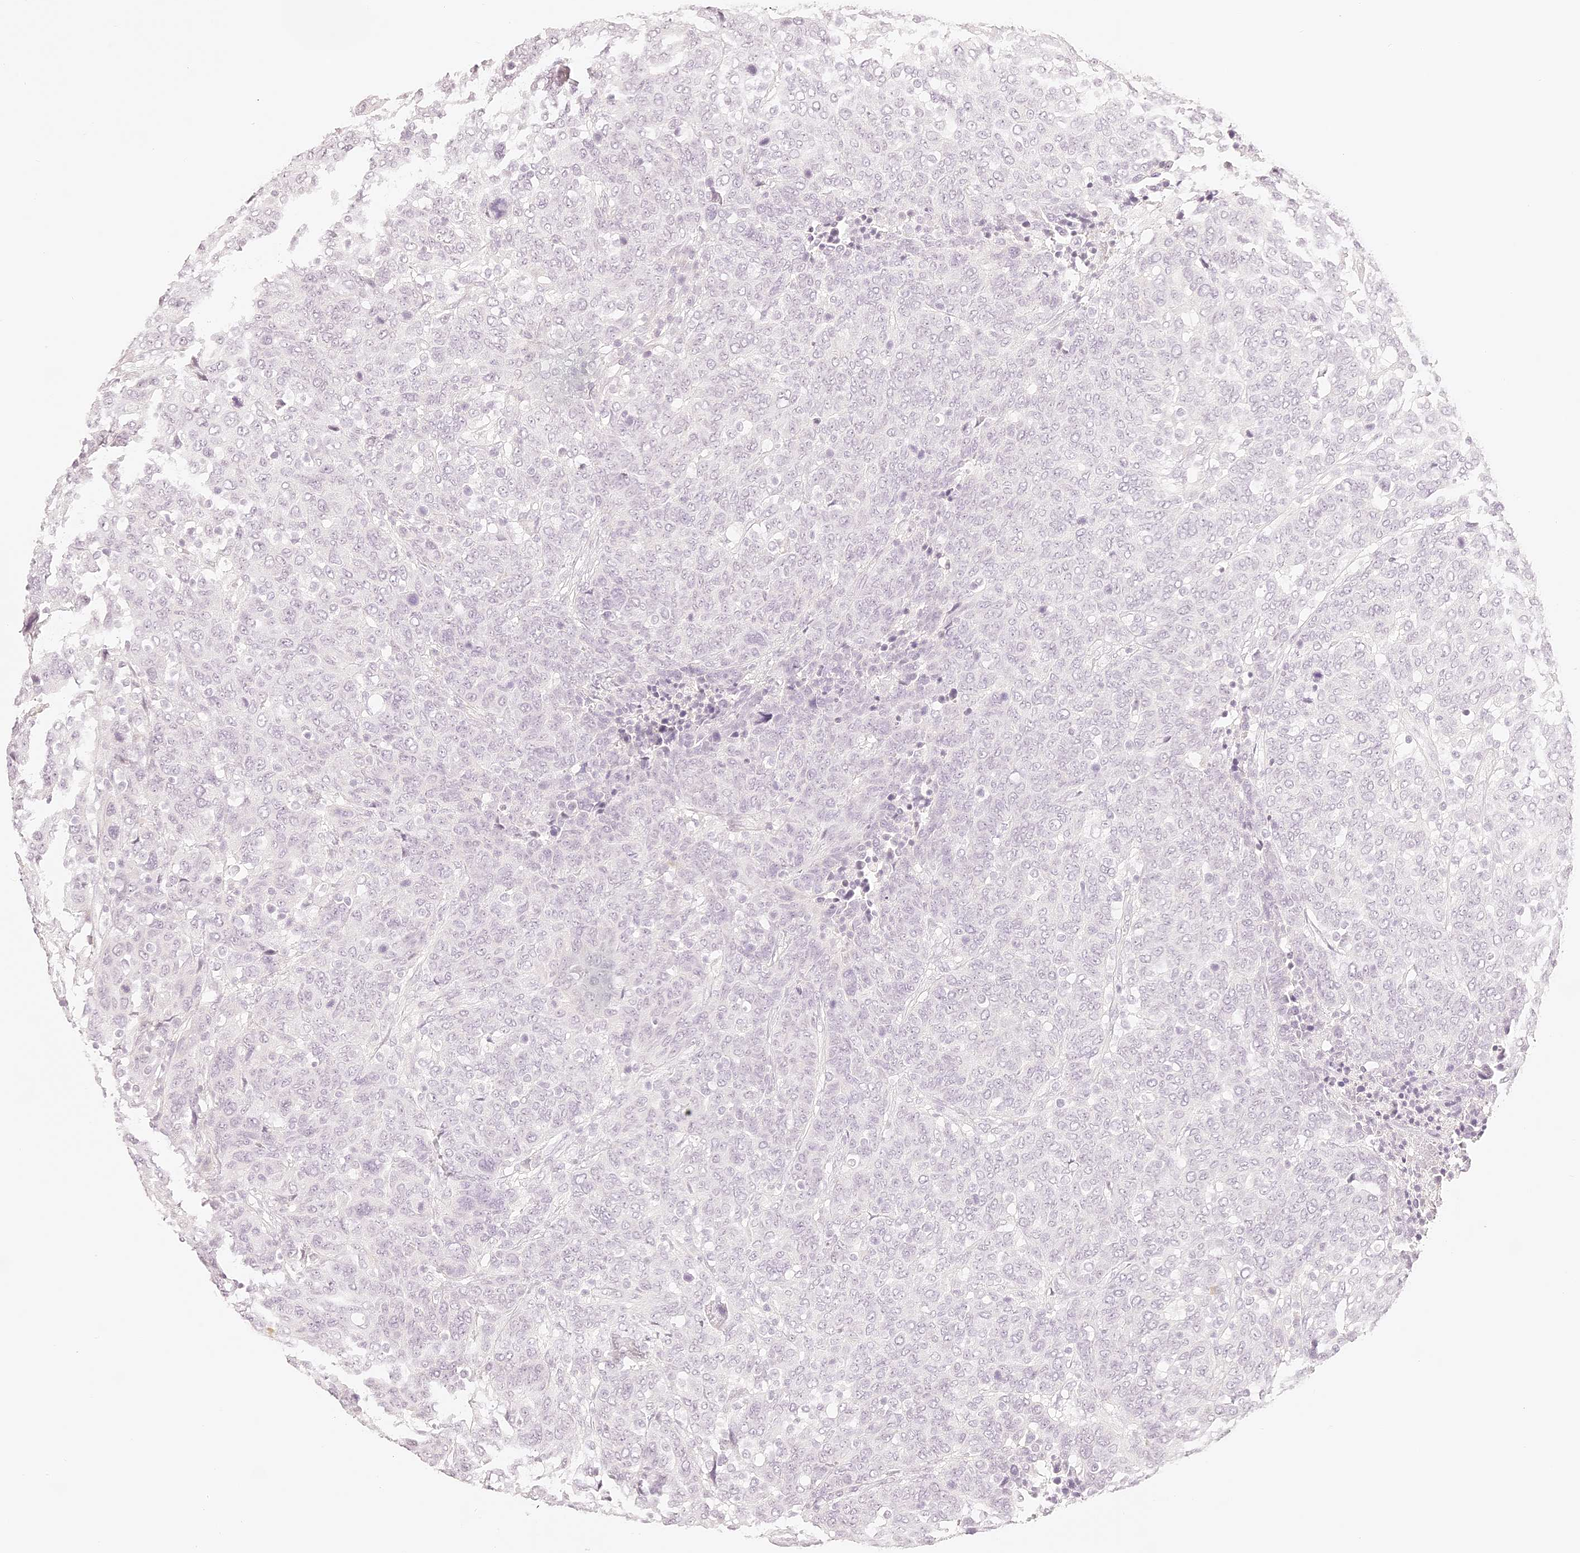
{"staining": {"intensity": "negative", "quantity": "none", "location": "none"}, "tissue": "breast cancer", "cell_type": "Tumor cells", "image_type": "cancer", "snomed": [{"axis": "morphology", "description": "Duct carcinoma"}, {"axis": "topography", "description": "Breast"}], "caption": "Immunohistochemistry of human breast cancer (invasive ductal carcinoma) exhibits no positivity in tumor cells.", "gene": "TRIM45", "patient": {"sex": "female", "age": 37}}